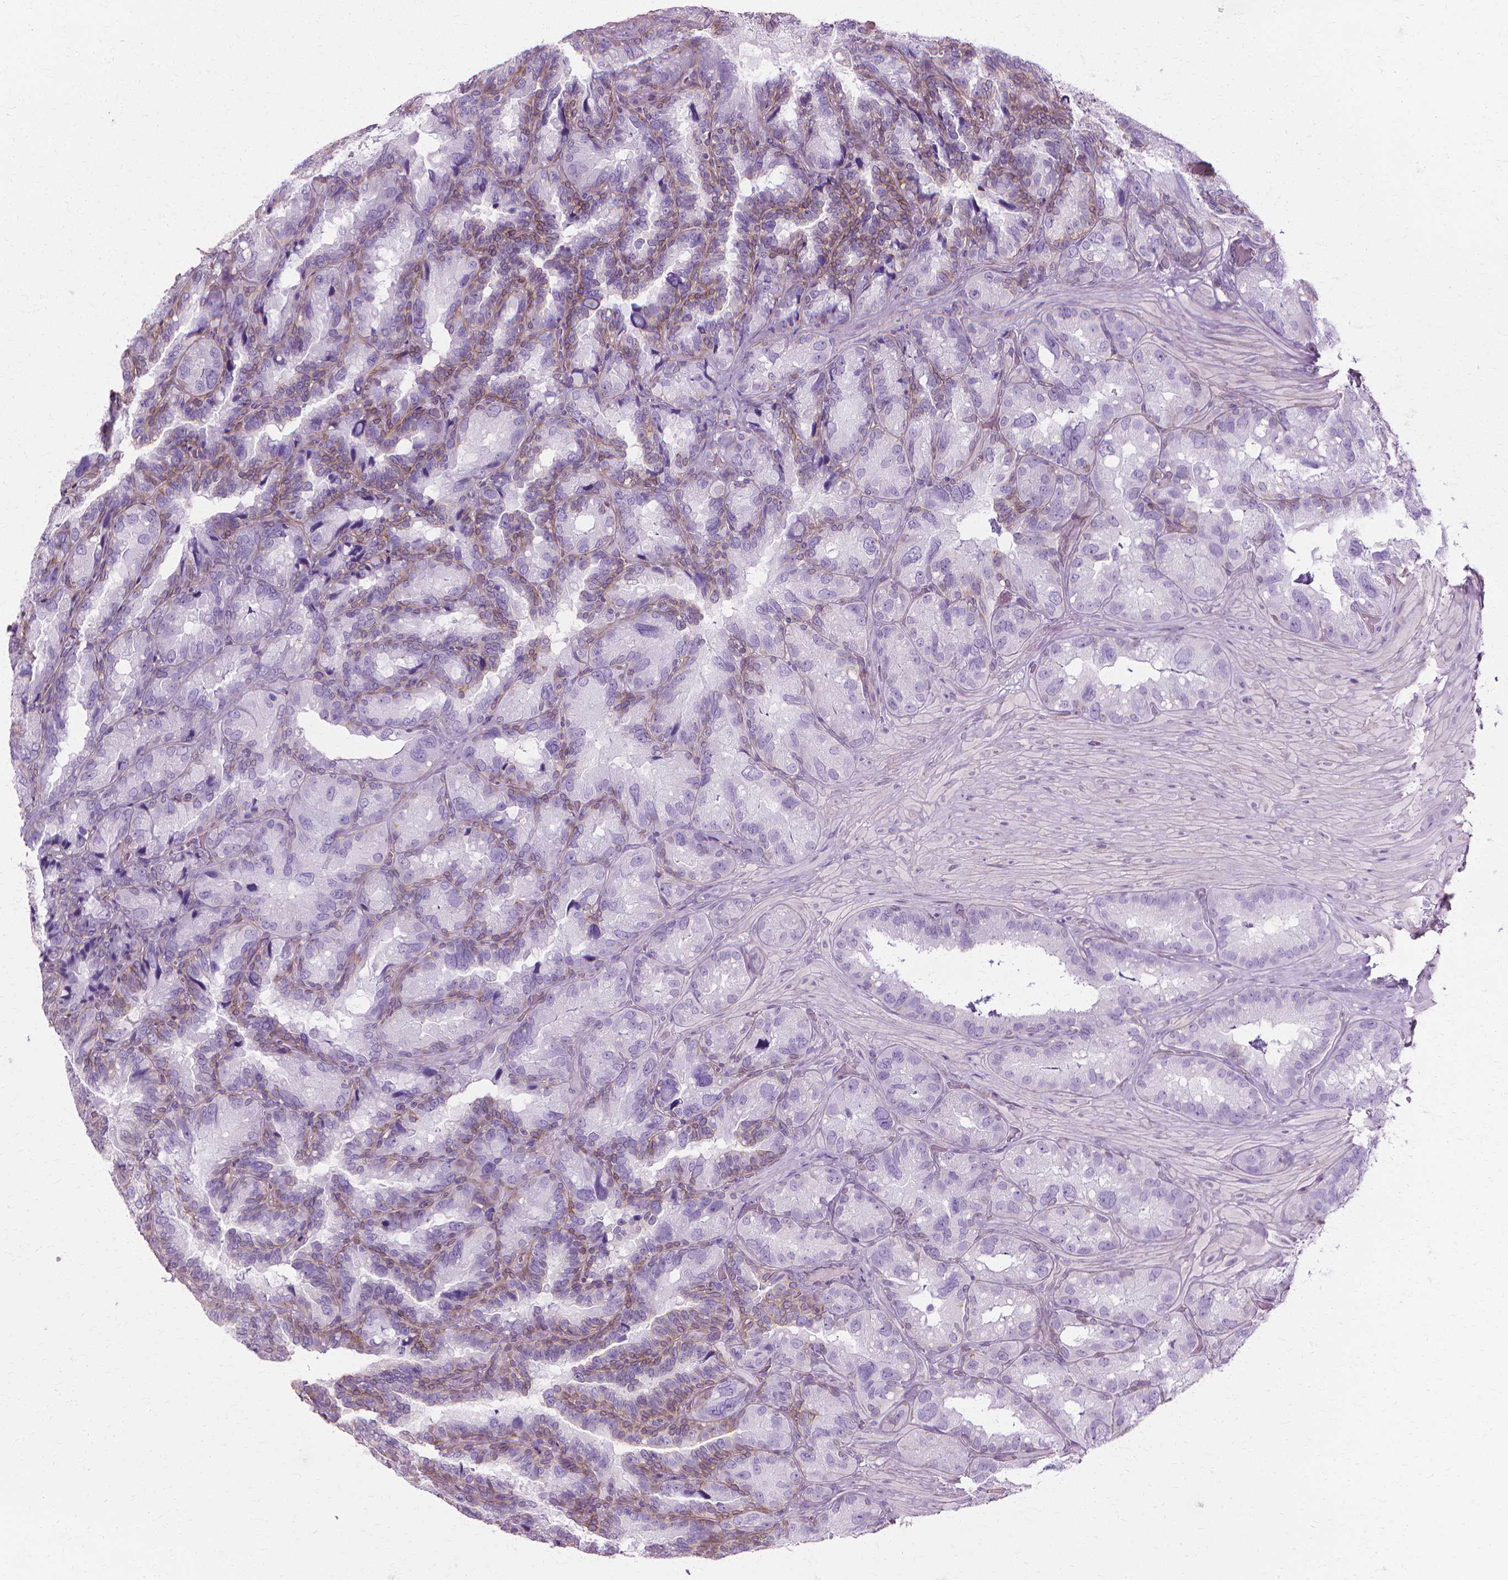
{"staining": {"intensity": "negative", "quantity": "none", "location": "none"}, "tissue": "seminal vesicle", "cell_type": "Glandular cells", "image_type": "normal", "snomed": [{"axis": "morphology", "description": "Normal tissue, NOS"}, {"axis": "topography", "description": "Seminal veicle"}], "caption": "Glandular cells show no significant protein staining in normal seminal vesicle.", "gene": "CFAP157", "patient": {"sex": "male", "age": 60}}